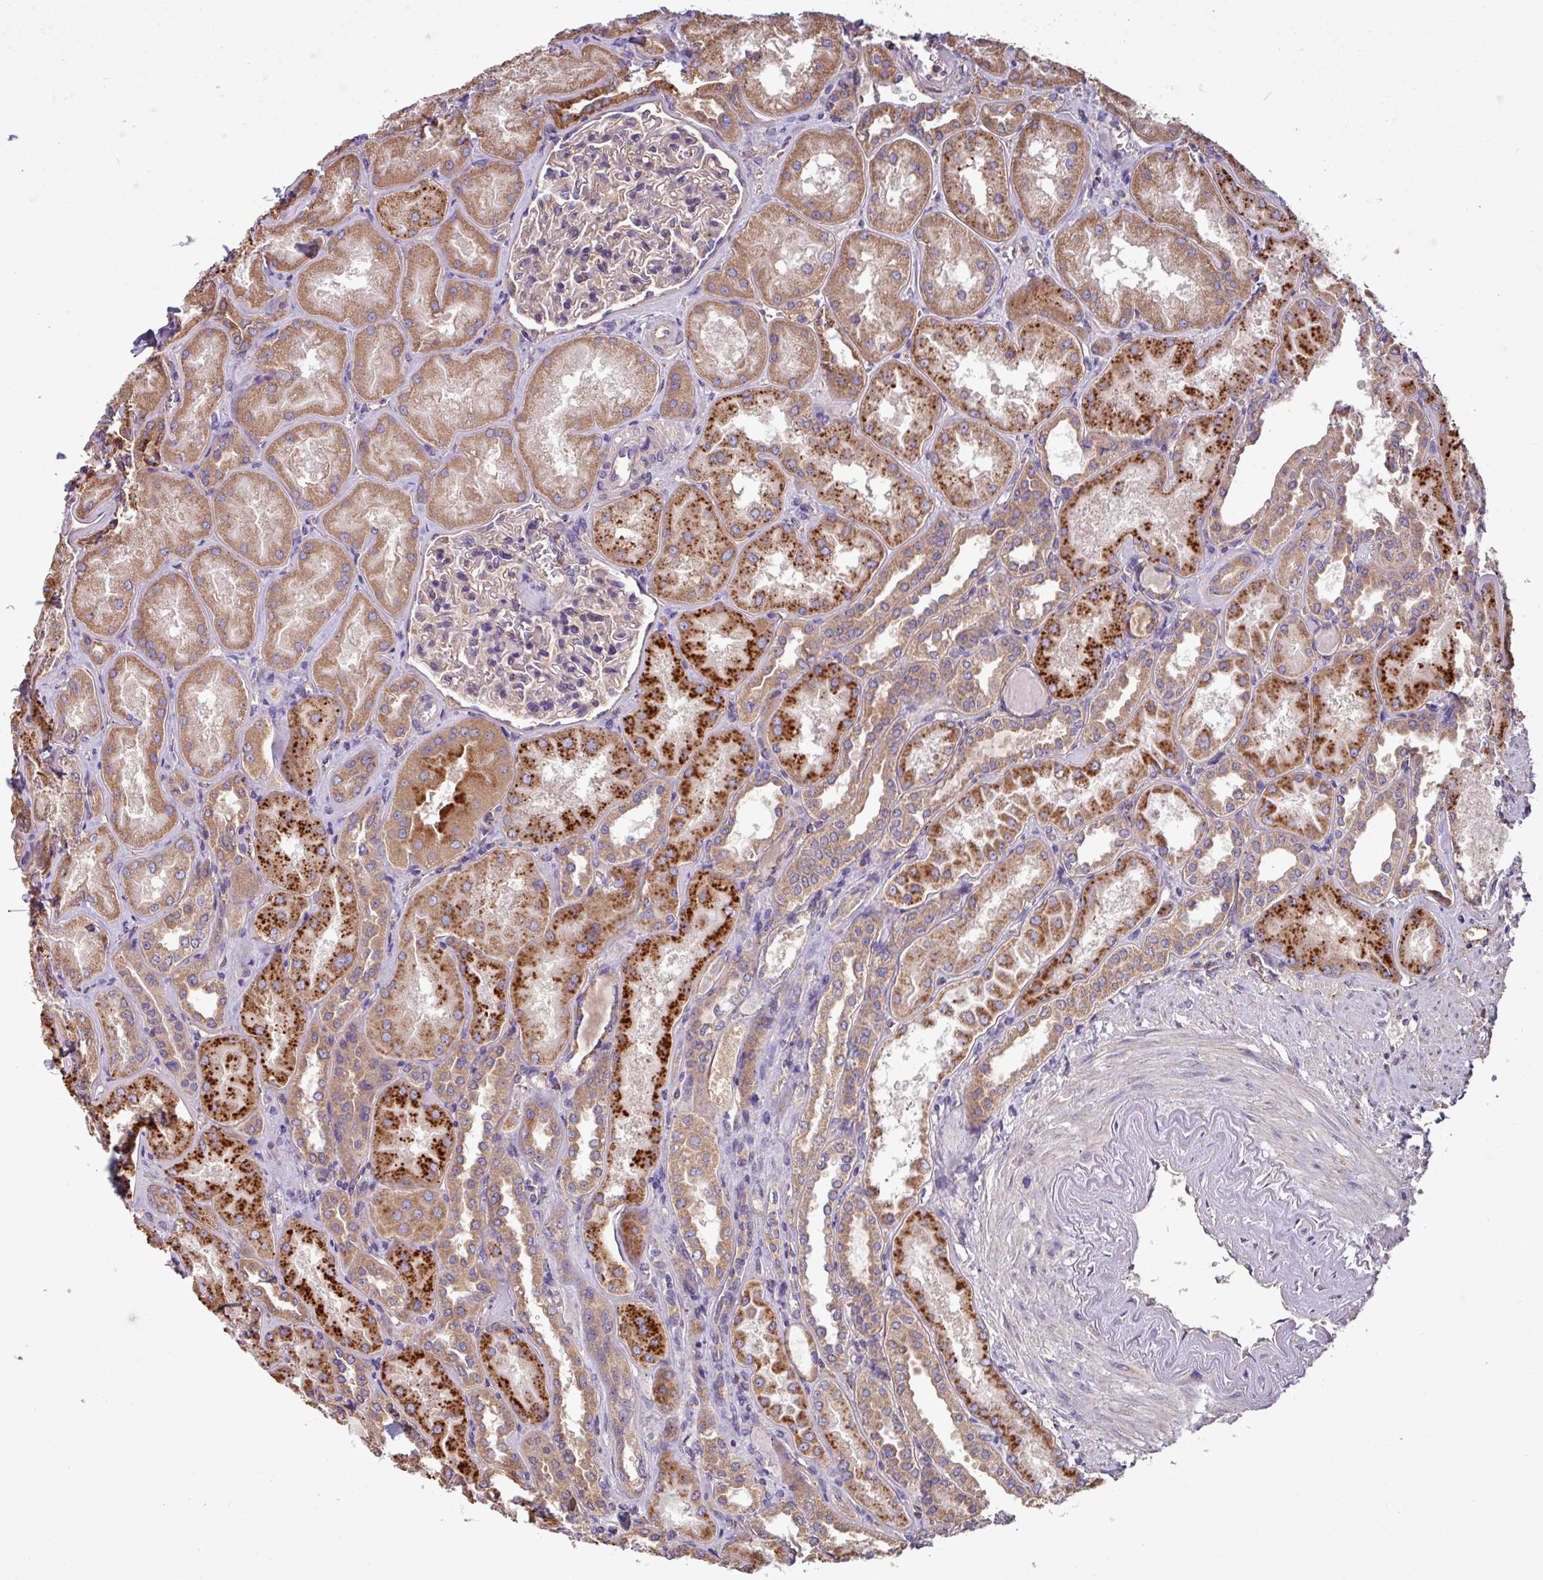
{"staining": {"intensity": "moderate", "quantity": "<25%", "location": "cytoplasmic/membranous"}, "tissue": "kidney", "cell_type": "Cells in glomeruli", "image_type": "normal", "snomed": [{"axis": "morphology", "description": "Normal tissue, NOS"}, {"axis": "topography", "description": "Kidney"}], "caption": "Kidney stained with DAB (3,3'-diaminobenzidine) immunohistochemistry (IHC) demonstrates low levels of moderate cytoplasmic/membranous expression in approximately <25% of cells in glomeruli. The staining is performed using DAB brown chromogen to label protein expression. The nuclei are counter-stained blue using hematoxylin.", "gene": "PPM1J", "patient": {"sex": "male", "age": 61}}